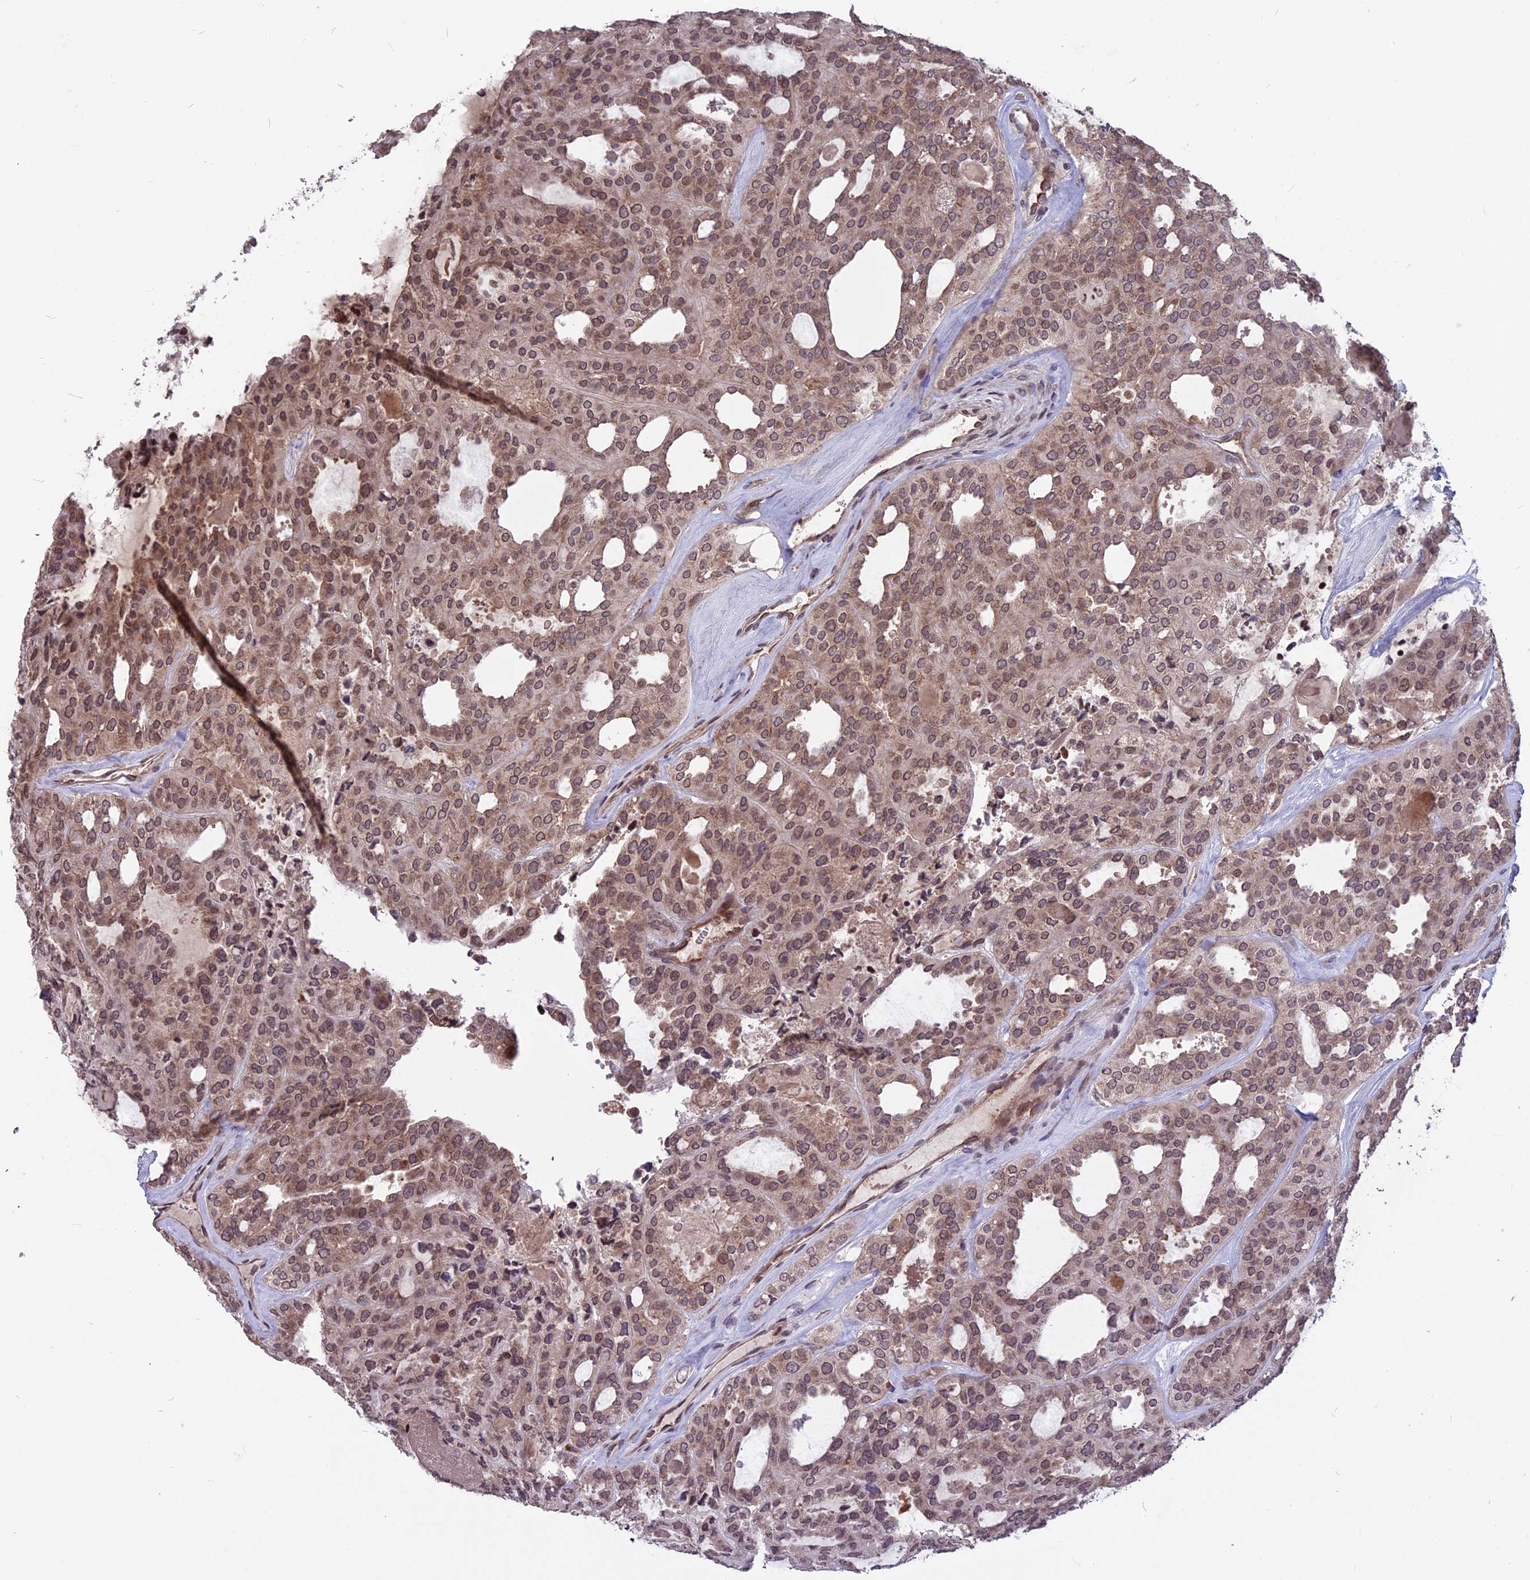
{"staining": {"intensity": "moderate", "quantity": ">75%", "location": "cytoplasmic/membranous,nuclear"}, "tissue": "thyroid cancer", "cell_type": "Tumor cells", "image_type": "cancer", "snomed": [{"axis": "morphology", "description": "Follicular adenoma carcinoma, NOS"}, {"axis": "topography", "description": "Thyroid gland"}], "caption": "The immunohistochemical stain highlights moderate cytoplasmic/membranous and nuclear staining in tumor cells of thyroid cancer (follicular adenoma carcinoma) tissue.", "gene": "ZNF598", "patient": {"sex": "male", "age": 75}}